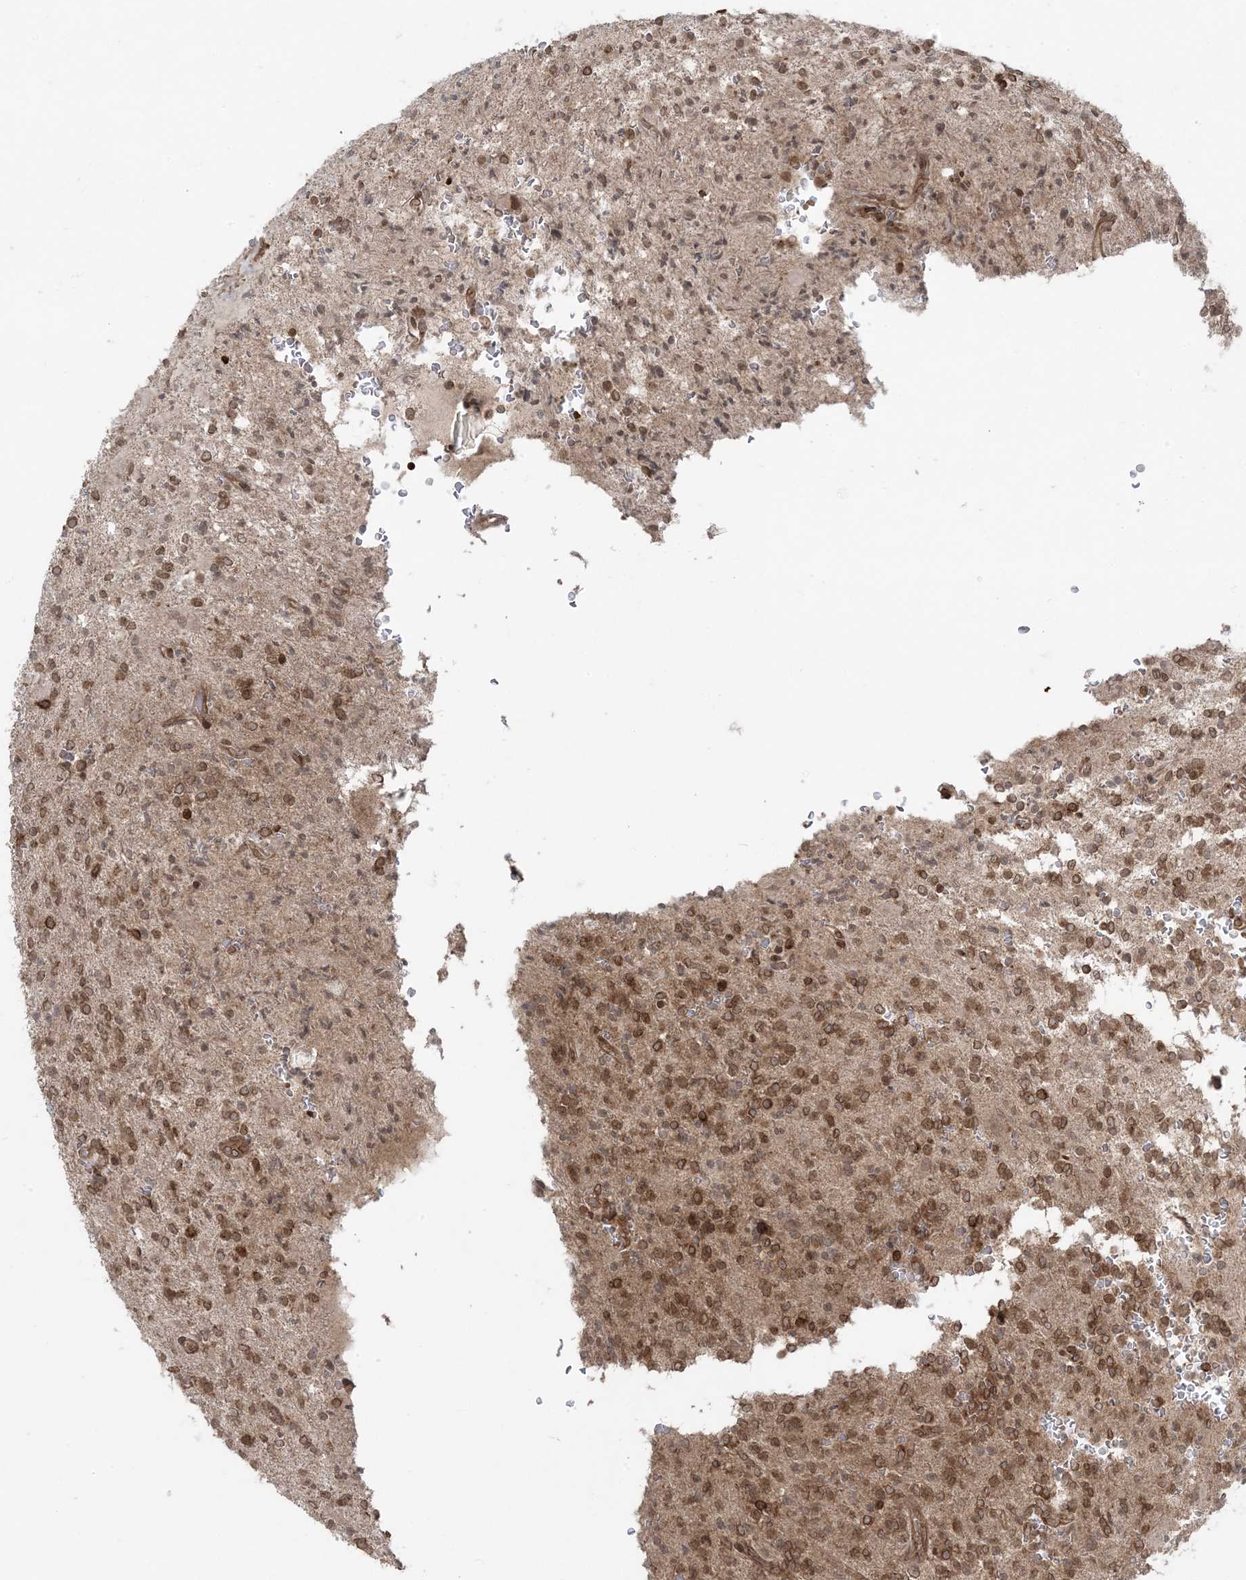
{"staining": {"intensity": "moderate", "quantity": ">75%", "location": "cytoplasmic/membranous,nuclear"}, "tissue": "glioma", "cell_type": "Tumor cells", "image_type": "cancer", "snomed": [{"axis": "morphology", "description": "Glioma, malignant, High grade"}, {"axis": "topography", "description": "Brain"}], "caption": "DAB (3,3'-diaminobenzidine) immunohistochemical staining of human malignant high-grade glioma shows moderate cytoplasmic/membranous and nuclear protein positivity in about >75% of tumor cells. Immunohistochemistry stains the protein of interest in brown and the nuclei are stained blue.", "gene": "DDX19B", "patient": {"sex": "male", "age": 34}}